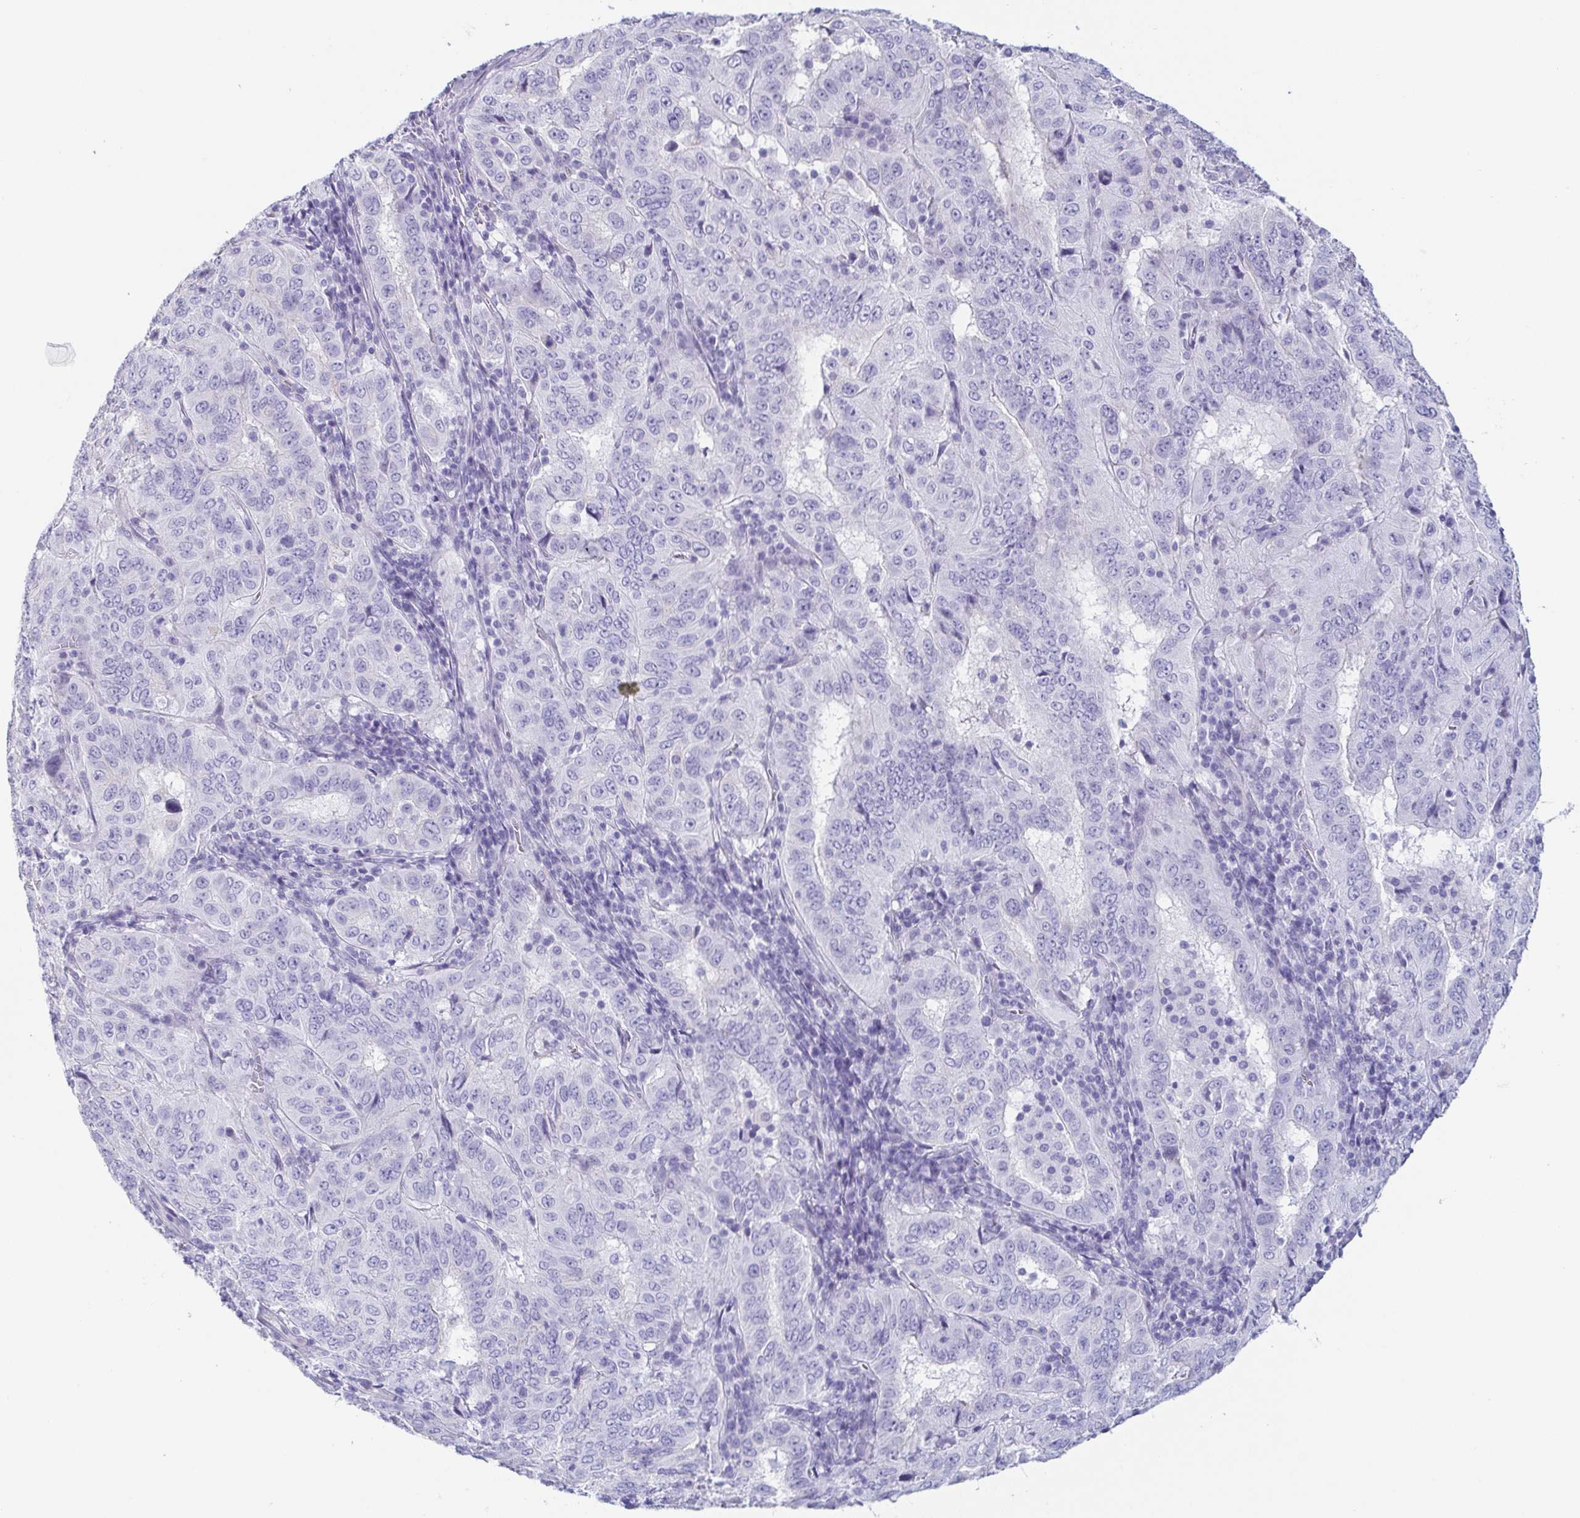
{"staining": {"intensity": "negative", "quantity": "none", "location": "none"}, "tissue": "pancreatic cancer", "cell_type": "Tumor cells", "image_type": "cancer", "snomed": [{"axis": "morphology", "description": "Adenocarcinoma, NOS"}, {"axis": "topography", "description": "Pancreas"}], "caption": "An image of pancreatic cancer (adenocarcinoma) stained for a protein displays no brown staining in tumor cells. The staining is performed using DAB (3,3'-diaminobenzidine) brown chromogen with nuclei counter-stained in using hematoxylin.", "gene": "PRR4", "patient": {"sex": "male", "age": 63}}